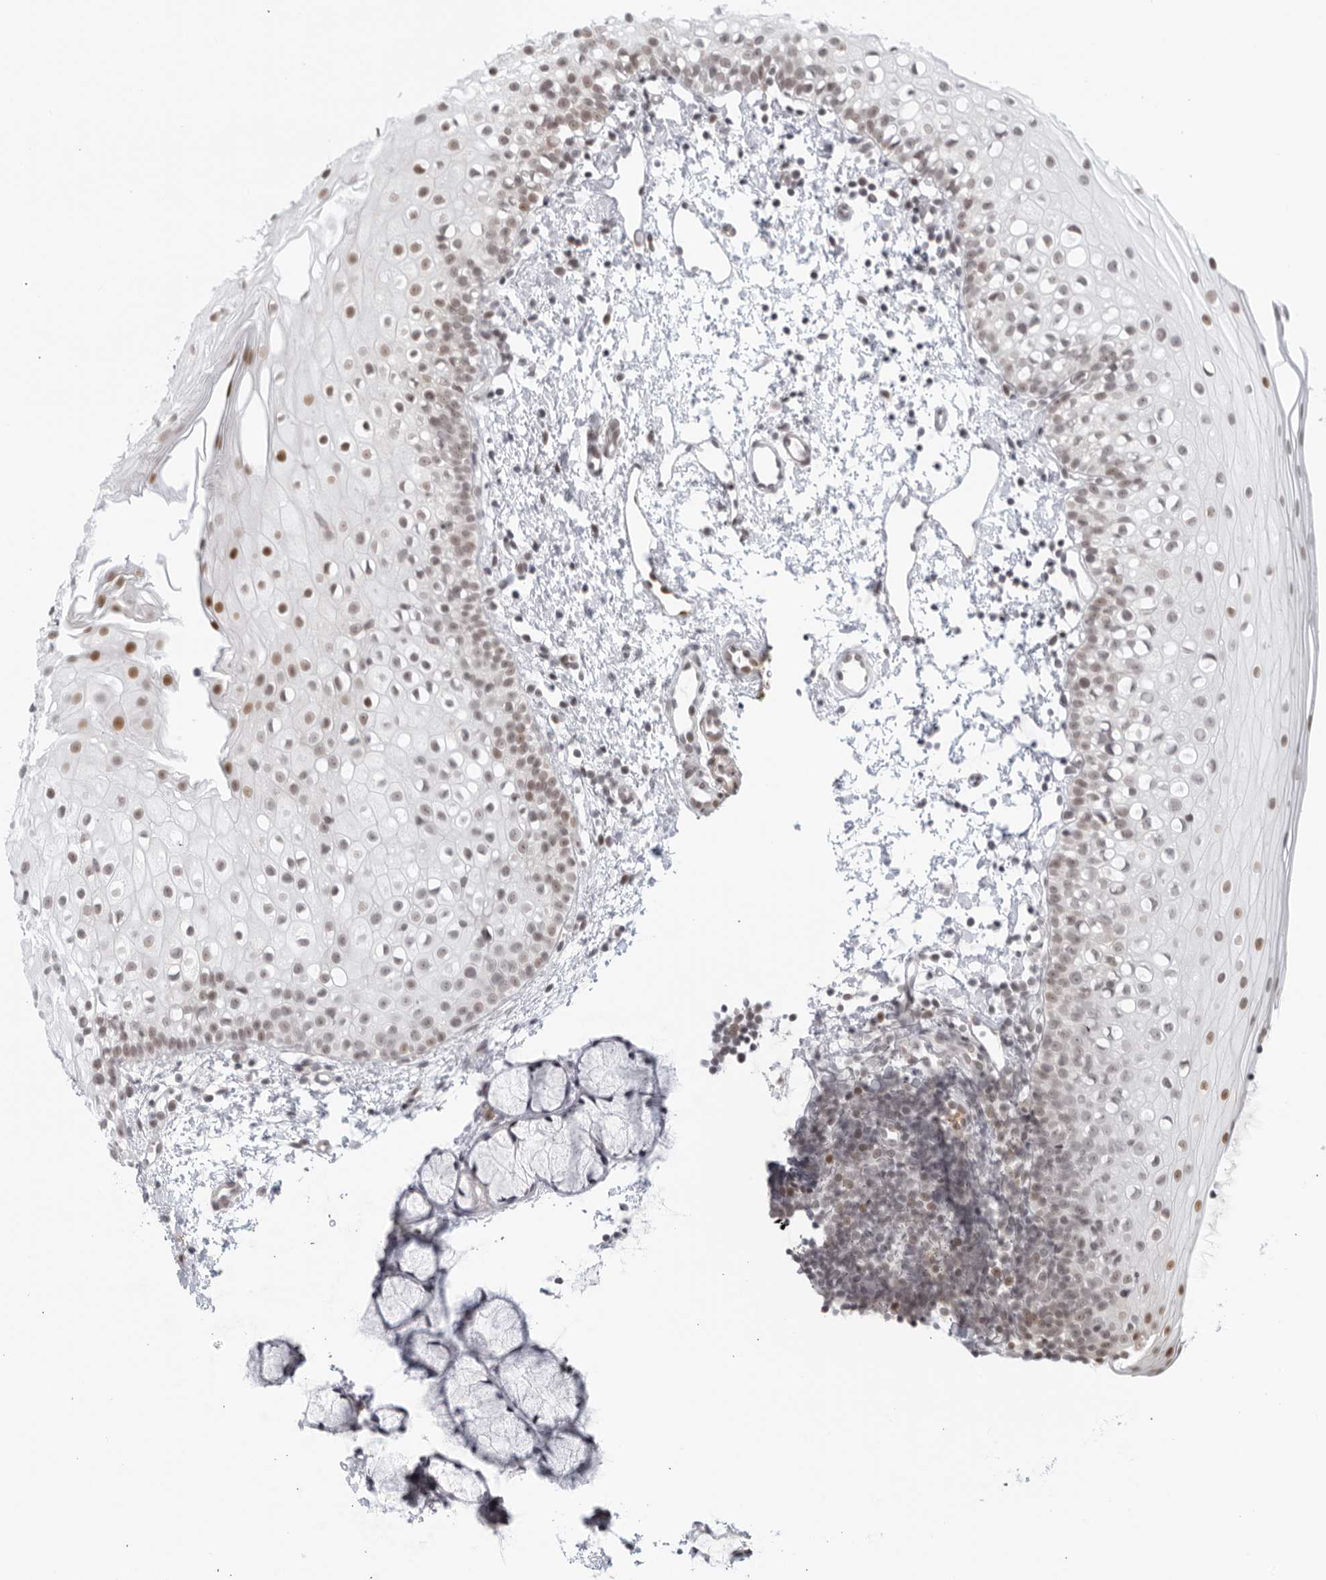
{"staining": {"intensity": "moderate", "quantity": "25%-75%", "location": "nuclear"}, "tissue": "oral mucosa", "cell_type": "Squamous epithelial cells", "image_type": "normal", "snomed": [{"axis": "morphology", "description": "Normal tissue, NOS"}, {"axis": "topography", "description": "Oral tissue"}], "caption": "Benign oral mucosa was stained to show a protein in brown. There is medium levels of moderate nuclear positivity in approximately 25%-75% of squamous epithelial cells. Nuclei are stained in blue.", "gene": "RAB11FIP3", "patient": {"sex": "male", "age": 28}}